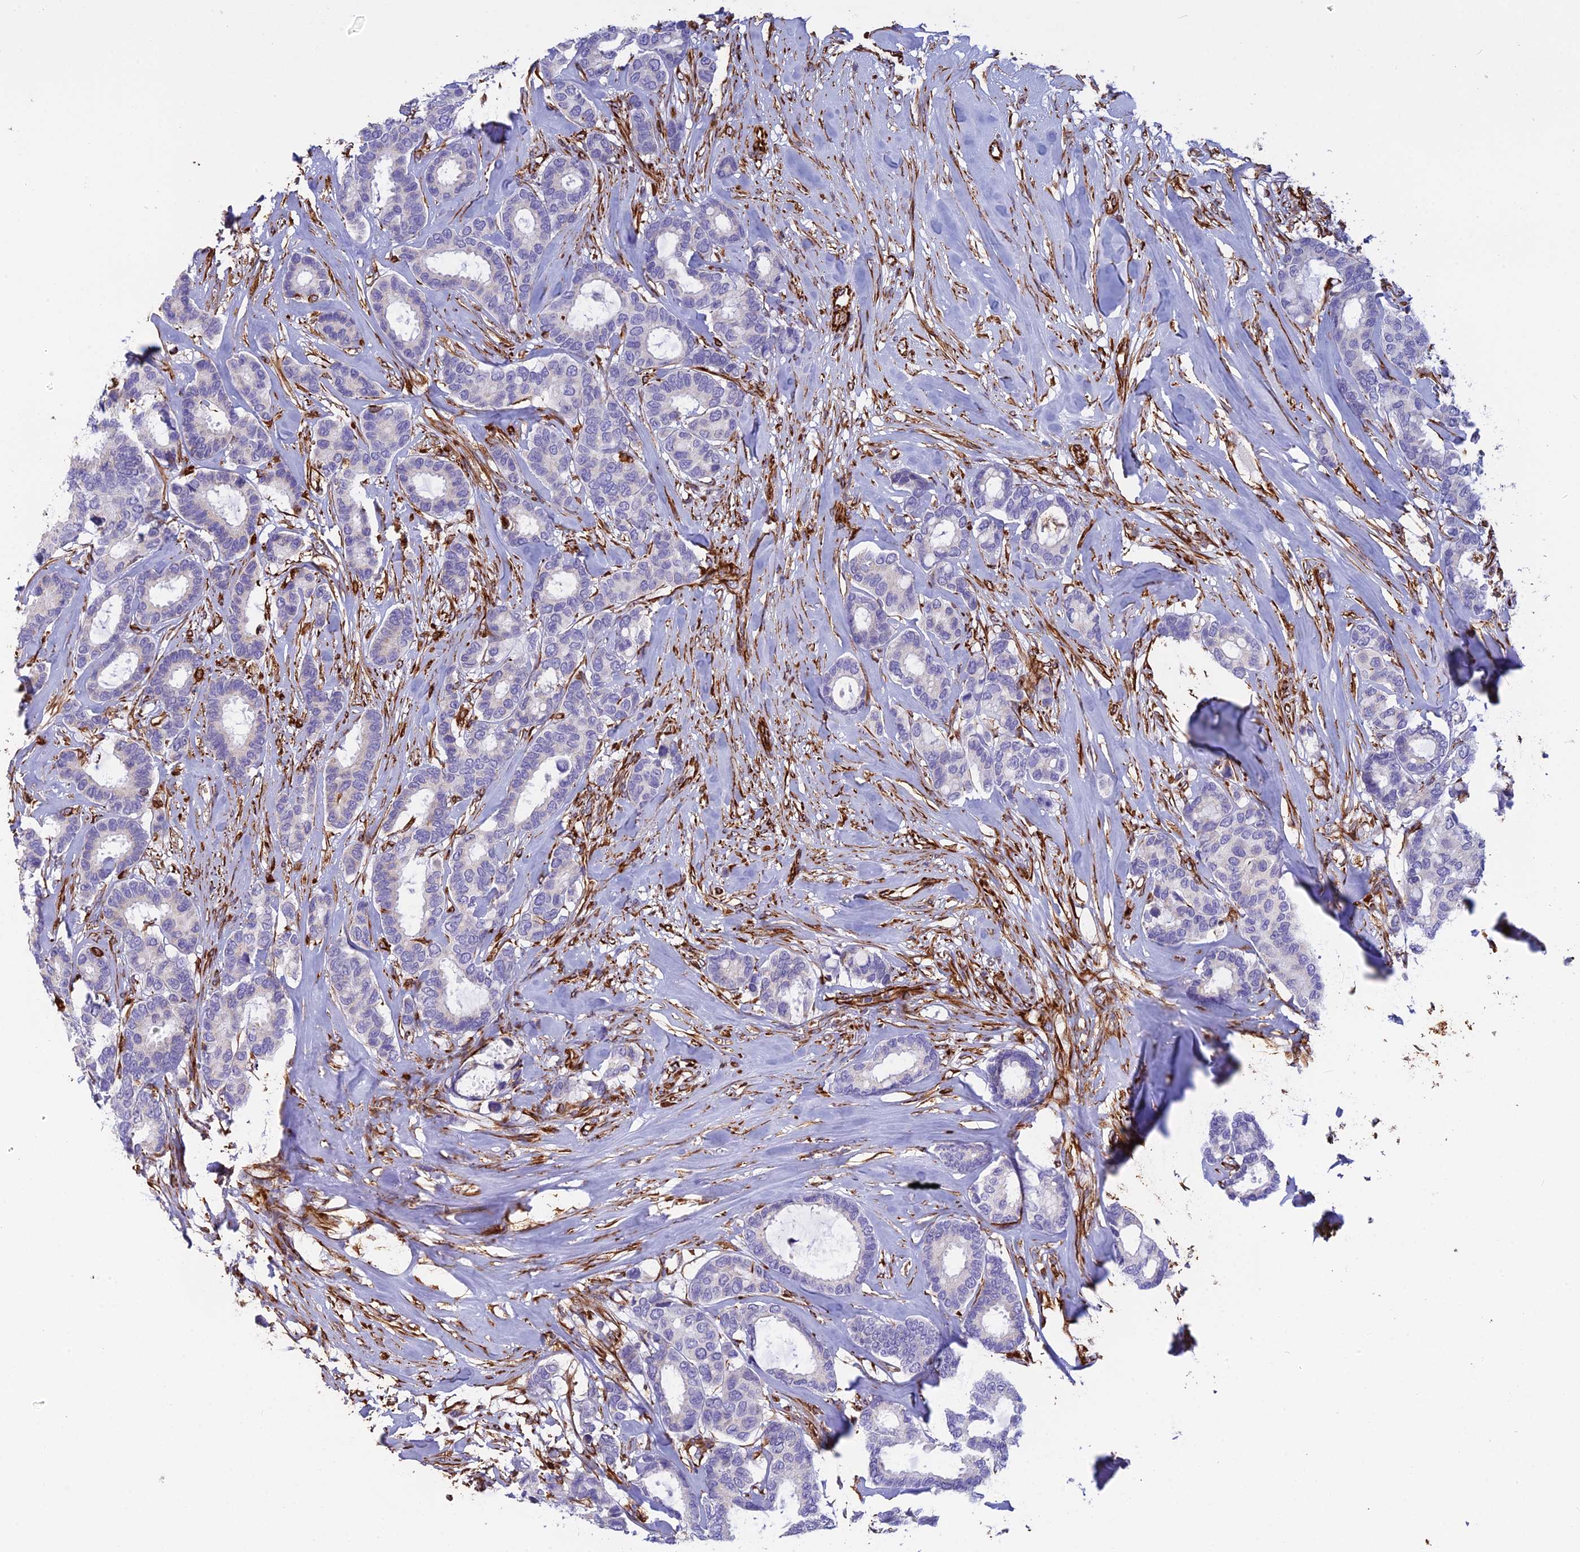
{"staining": {"intensity": "negative", "quantity": "none", "location": "none"}, "tissue": "breast cancer", "cell_type": "Tumor cells", "image_type": "cancer", "snomed": [{"axis": "morphology", "description": "Duct carcinoma"}, {"axis": "topography", "description": "Breast"}], "caption": "Immunohistochemistry (IHC) histopathology image of human breast cancer stained for a protein (brown), which shows no positivity in tumor cells.", "gene": "FBXL20", "patient": {"sex": "female", "age": 87}}